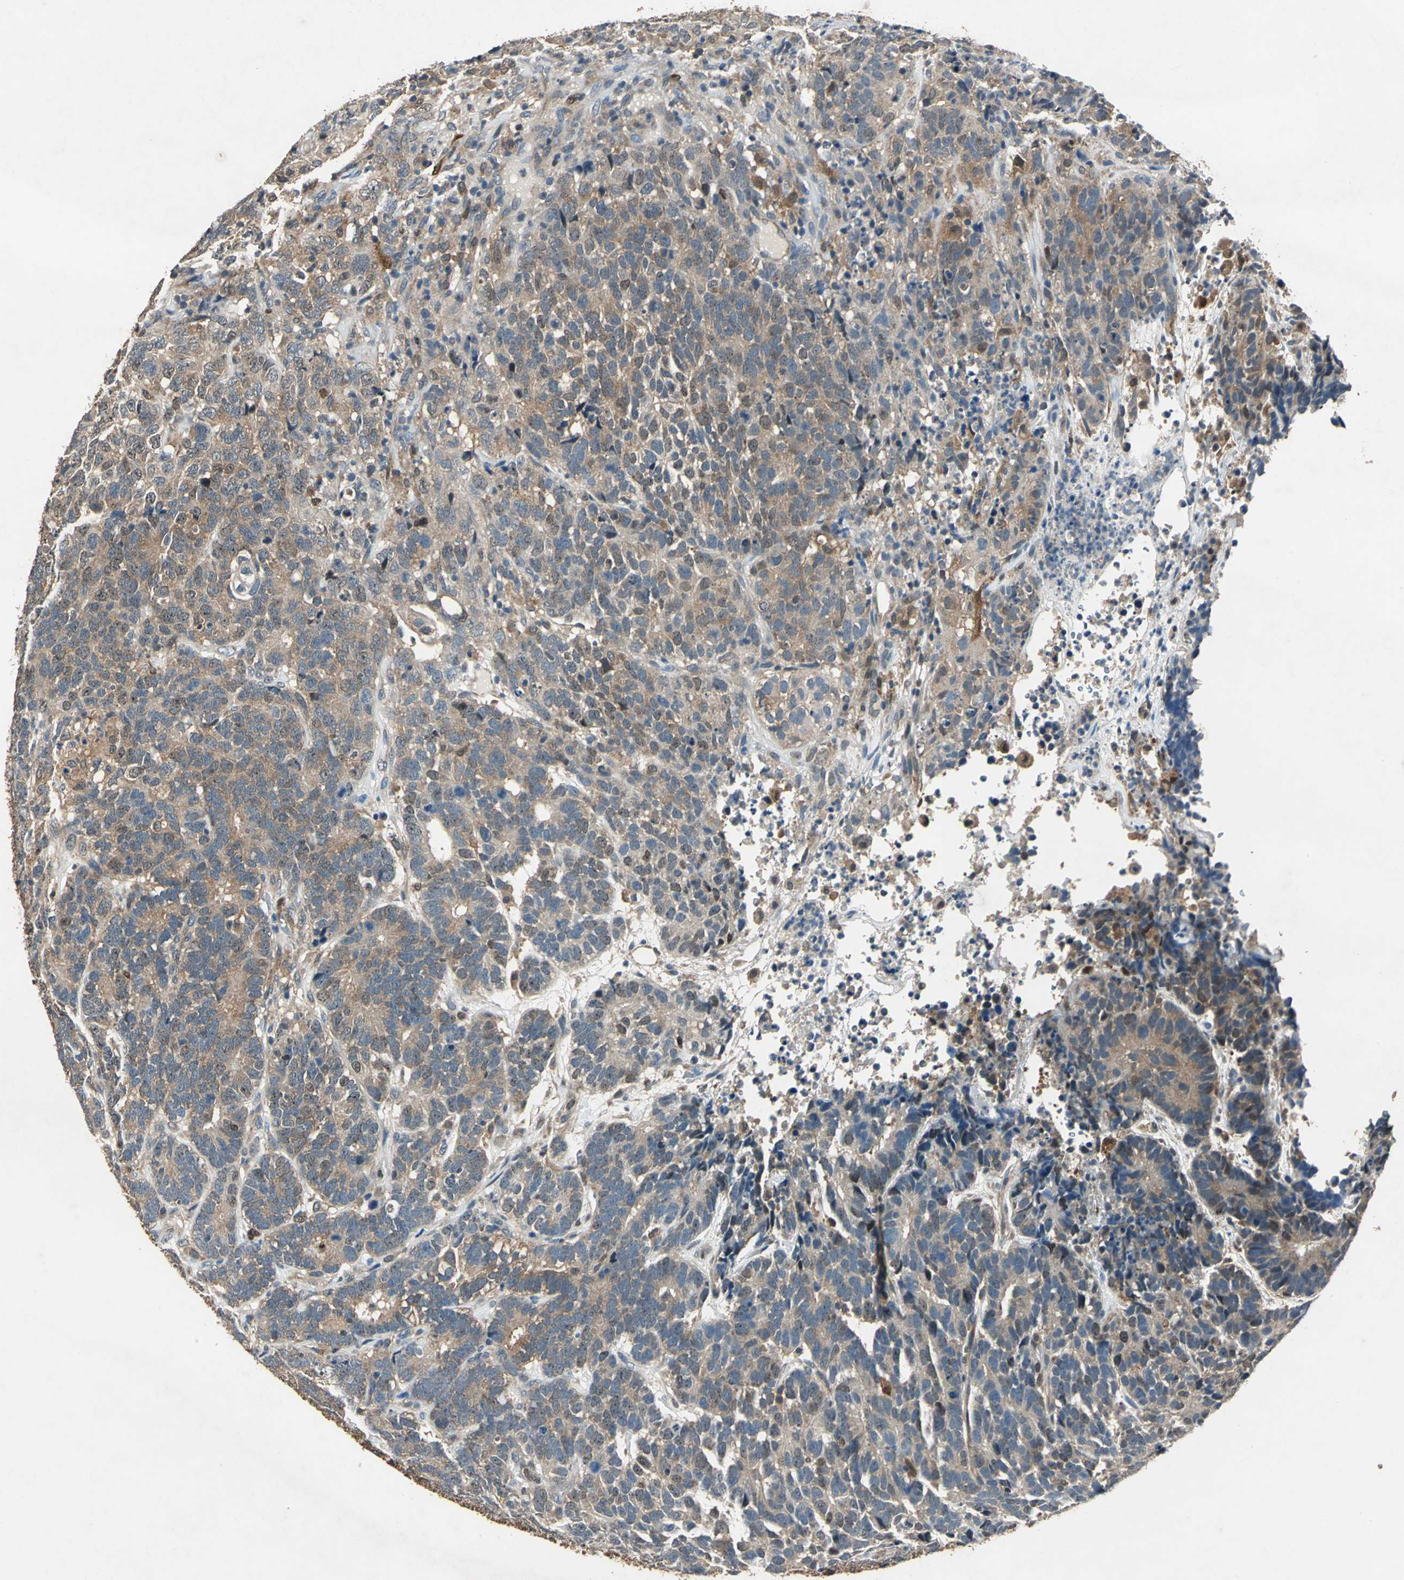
{"staining": {"intensity": "moderate", "quantity": ">75%", "location": "cytoplasmic/membranous"}, "tissue": "testis cancer", "cell_type": "Tumor cells", "image_type": "cancer", "snomed": [{"axis": "morphology", "description": "Carcinoma, Embryonal, NOS"}, {"axis": "topography", "description": "Testis"}], "caption": "Testis cancer stained for a protein (brown) displays moderate cytoplasmic/membranous positive staining in about >75% of tumor cells.", "gene": "RRM2B", "patient": {"sex": "male", "age": 26}}